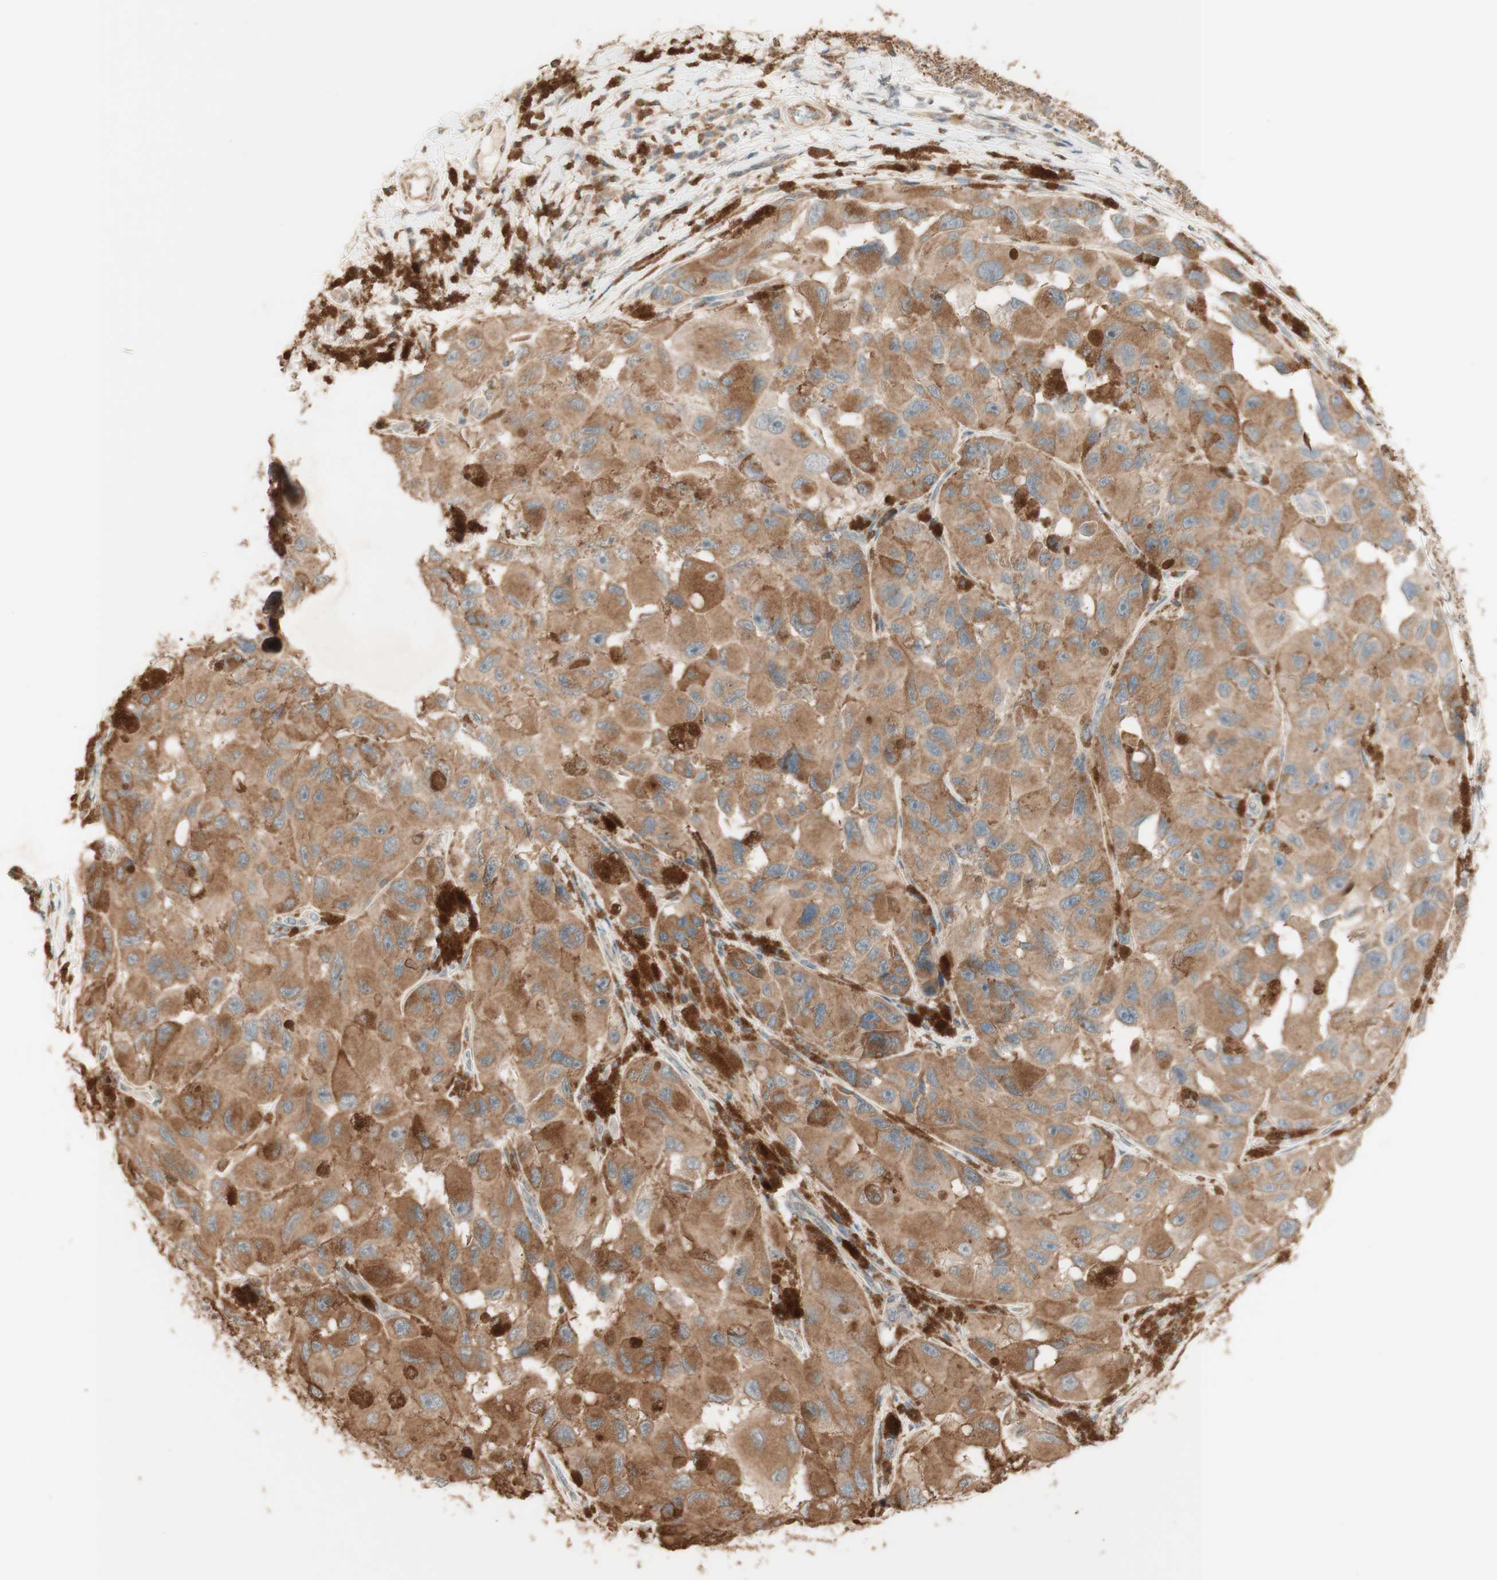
{"staining": {"intensity": "moderate", "quantity": ">75%", "location": "cytoplasmic/membranous"}, "tissue": "melanoma", "cell_type": "Tumor cells", "image_type": "cancer", "snomed": [{"axis": "morphology", "description": "Malignant melanoma, NOS"}, {"axis": "topography", "description": "Skin"}], "caption": "Melanoma stained with DAB (3,3'-diaminobenzidine) immunohistochemistry shows medium levels of moderate cytoplasmic/membranous staining in approximately >75% of tumor cells.", "gene": "CLCN2", "patient": {"sex": "female", "age": 73}}